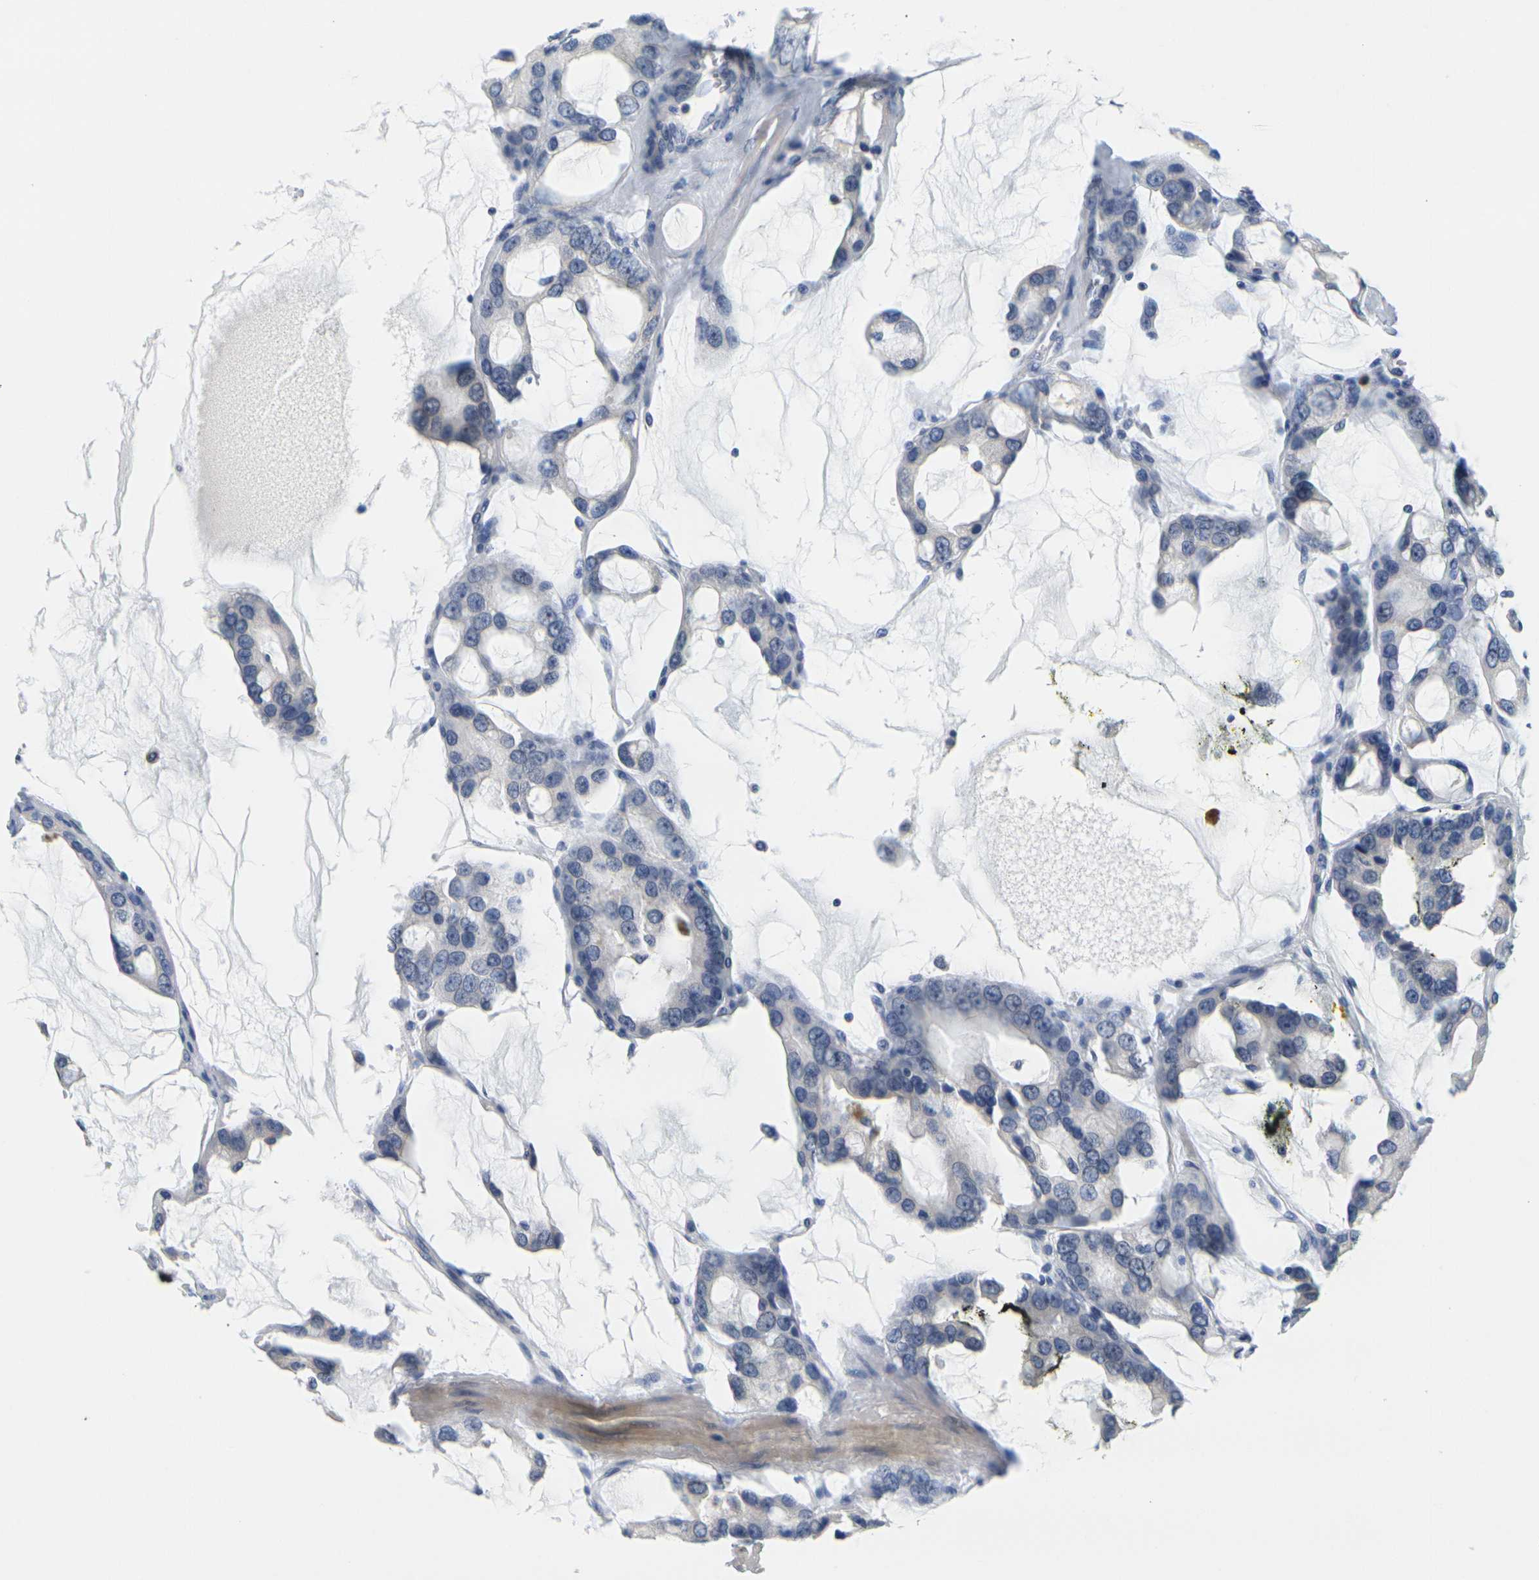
{"staining": {"intensity": "negative", "quantity": "none", "location": "none"}, "tissue": "prostate cancer", "cell_type": "Tumor cells", "image_type": "cancer", "snomed": [{"axis": "morphology", "description": "Adenocarcinoma, High grade"}, {"axis": "topography", "description": "Prostate"}], "caption": "Tumor cells show no significant staining in high-grade adenocarcinoma (prostate).", "gene": "GPR15", "patient": {"sex": "male", "age": 67}}